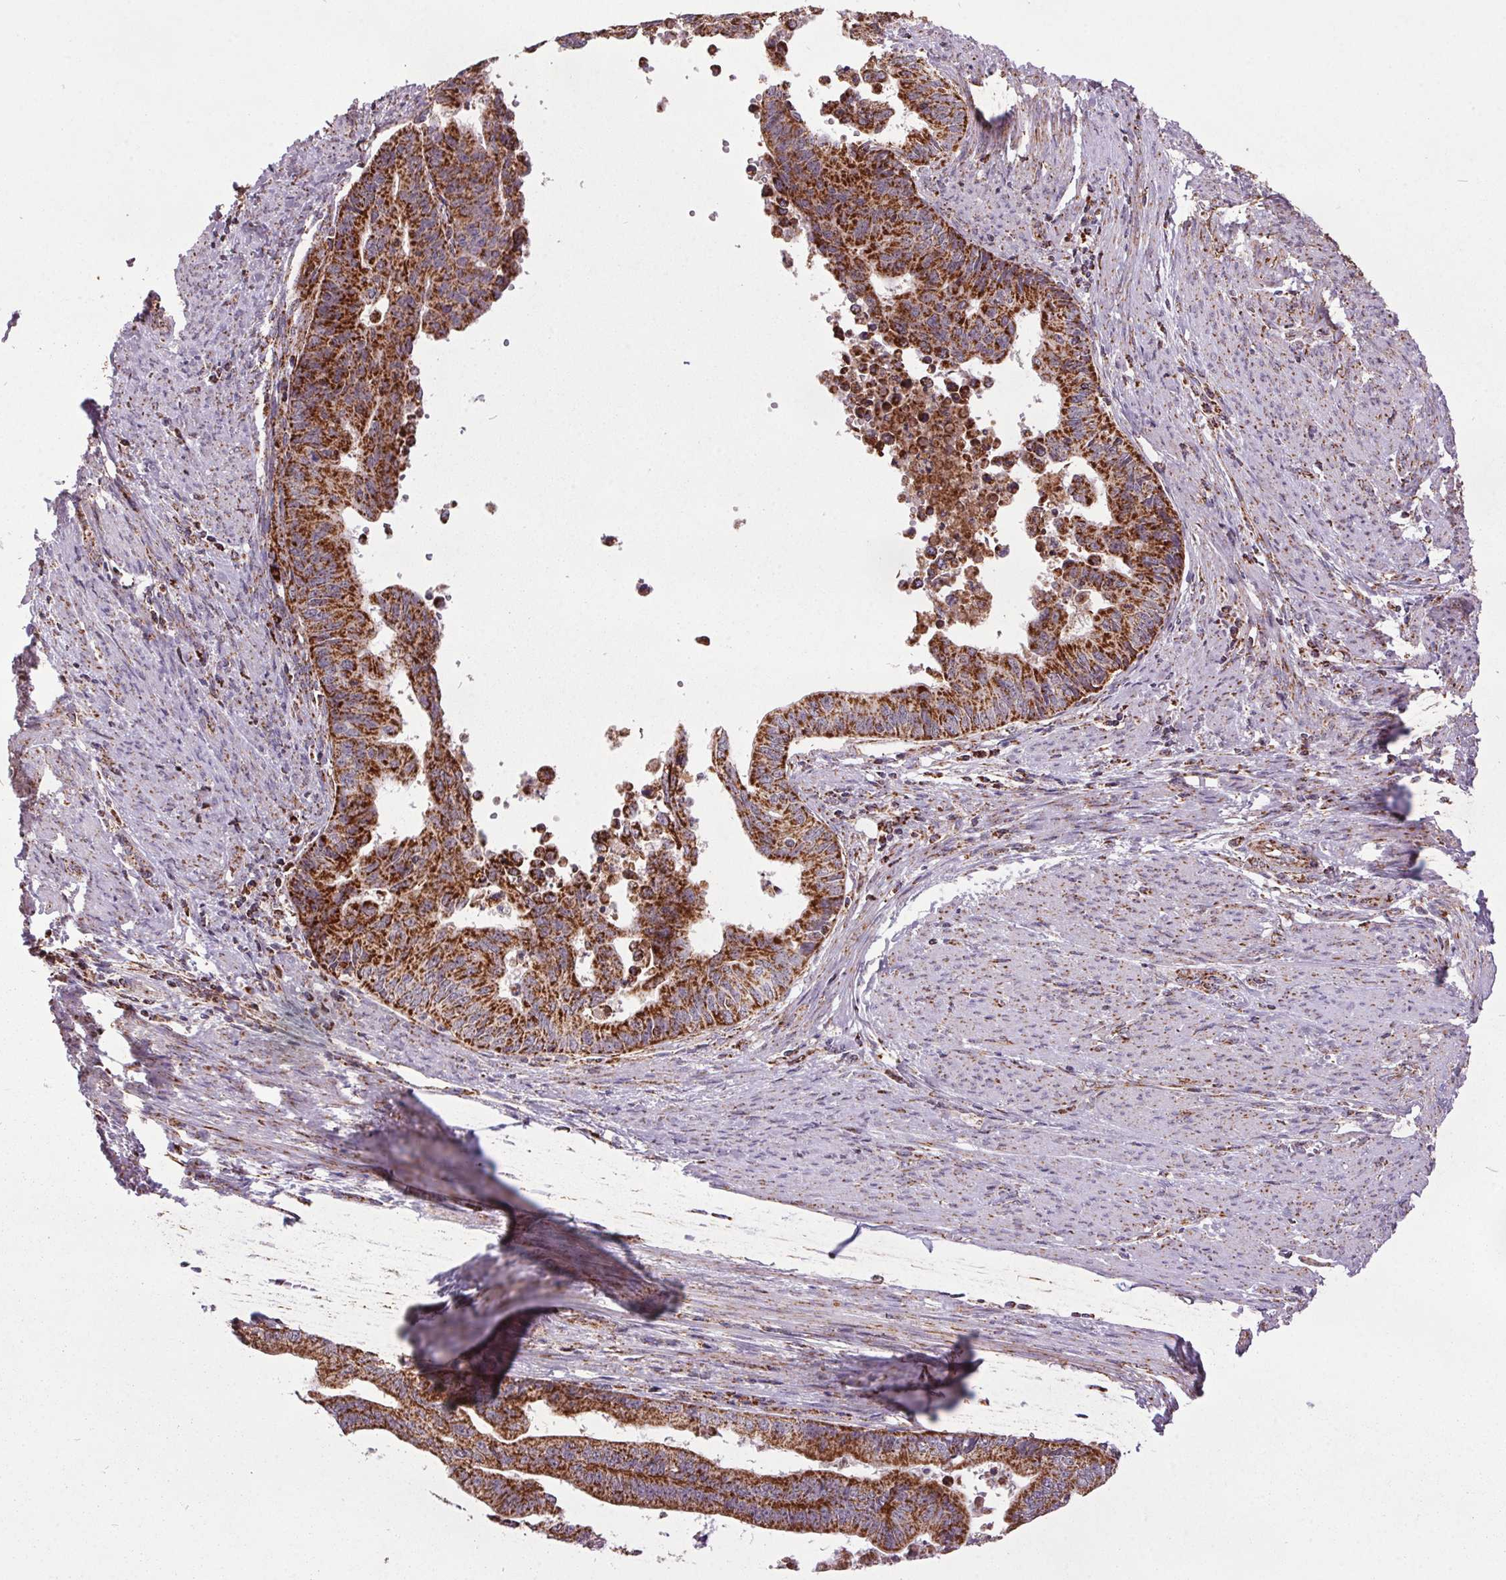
{"staining": {"intensity": "strong", "quantity": ">75%", "location": "cytoplasmic/membranous"}, "tissue": "endometrial cancer", "cell_type": "Tumor cells", "image_type": "cancer", "snomed": [{"axis": "morphology", "description": "Adenocarcinoma, NOS"}, {"axis": "topography", "description": "Endometrium"}], "caption": "Immunohistochemistry micrograph of endometrial adenocarcinoma stained for a protein (brown), which demonstrates high levels of strong cytoplasmic/membranous positivity in approximately >75% of tumor cells.", "gene": "NDUFS6", "patient": {"sex": "female", "age": 65}}